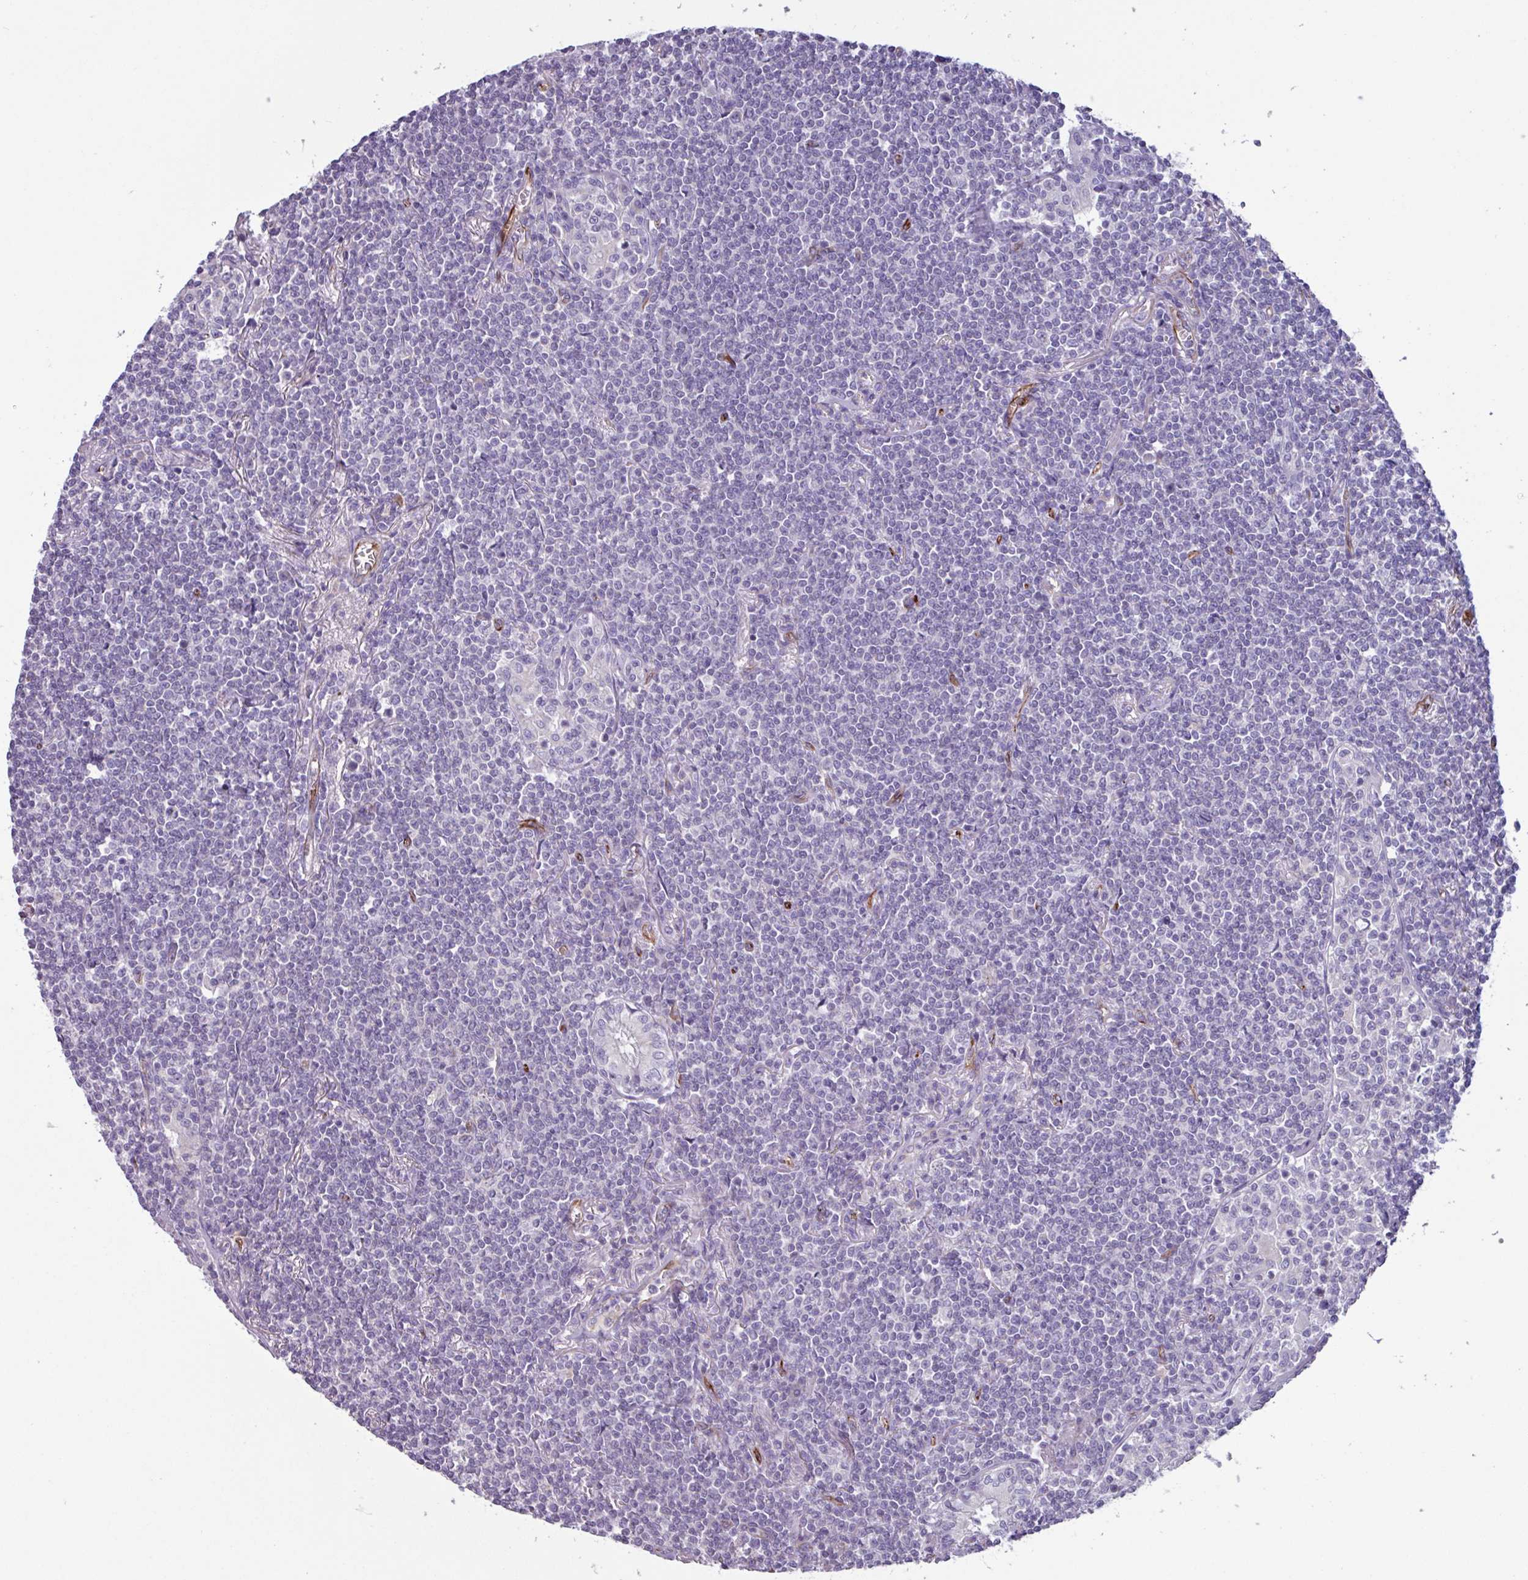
{"staining": {"intensity": "negative", "quantity": "none", "location": "none"}, "tissue": "lymphoma", "cell_type": "Tumor cells", "image_type": "cancer", "snomed": [{"axis": "morphology", "description": "Malignant lymphoma, non-Hodgkin's type, Low grade"}, {"axis": "topography", "description": "Lung"}], "caption": "There is no significant positivity in tumor cells of malignant lymphoma, non-Hodgkin's type (low-grade).", "gene": "BTD", "patient": {"sex": "female", "age": 71}}